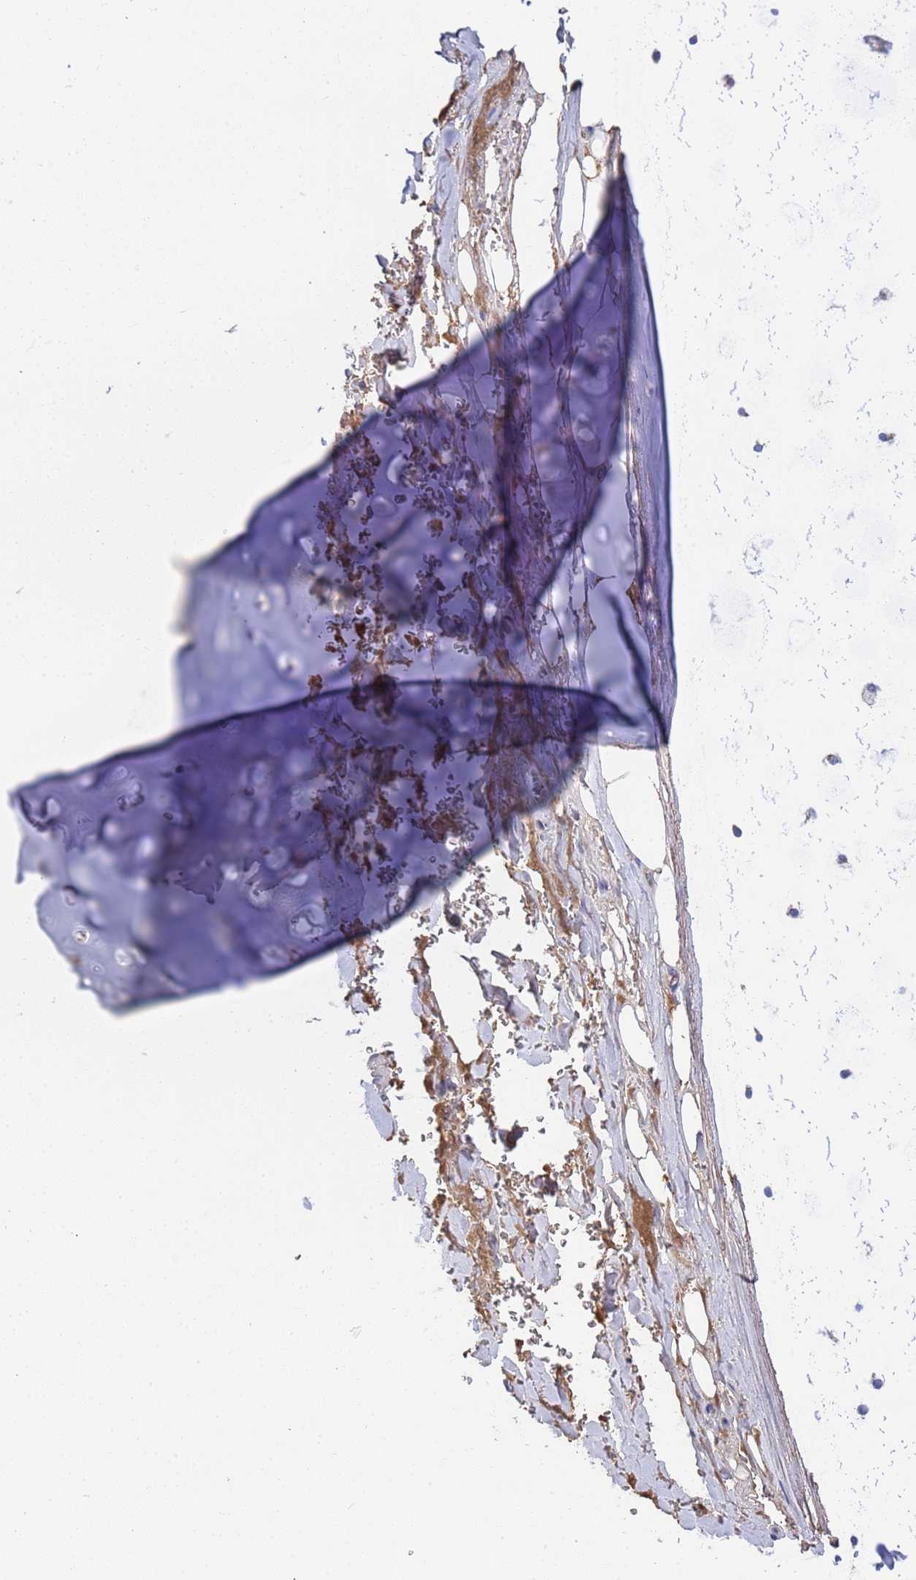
{"staining": {"intensity": "weak", "quantity": "25%-75%", "location": "cytoplasmic/membranous"}, "tissue": "adipose tissue", "cell_type": "Adipocytes", "image_type": "normal", "snomed": [{"axis": "morphology", "description": "Normal tissue, NOS"}, {"axis": "topography", "description": "Cartilage tissue"}], "caption": "An image showing weak cytoplasmic/membranous positivity in approximately 25%-75% of adipocytes in benign adipose tissue, as visualized by brown immunohistochemical staining.", "gene": "GLUD1", "patient": {"sex": "male", "age": 66}}